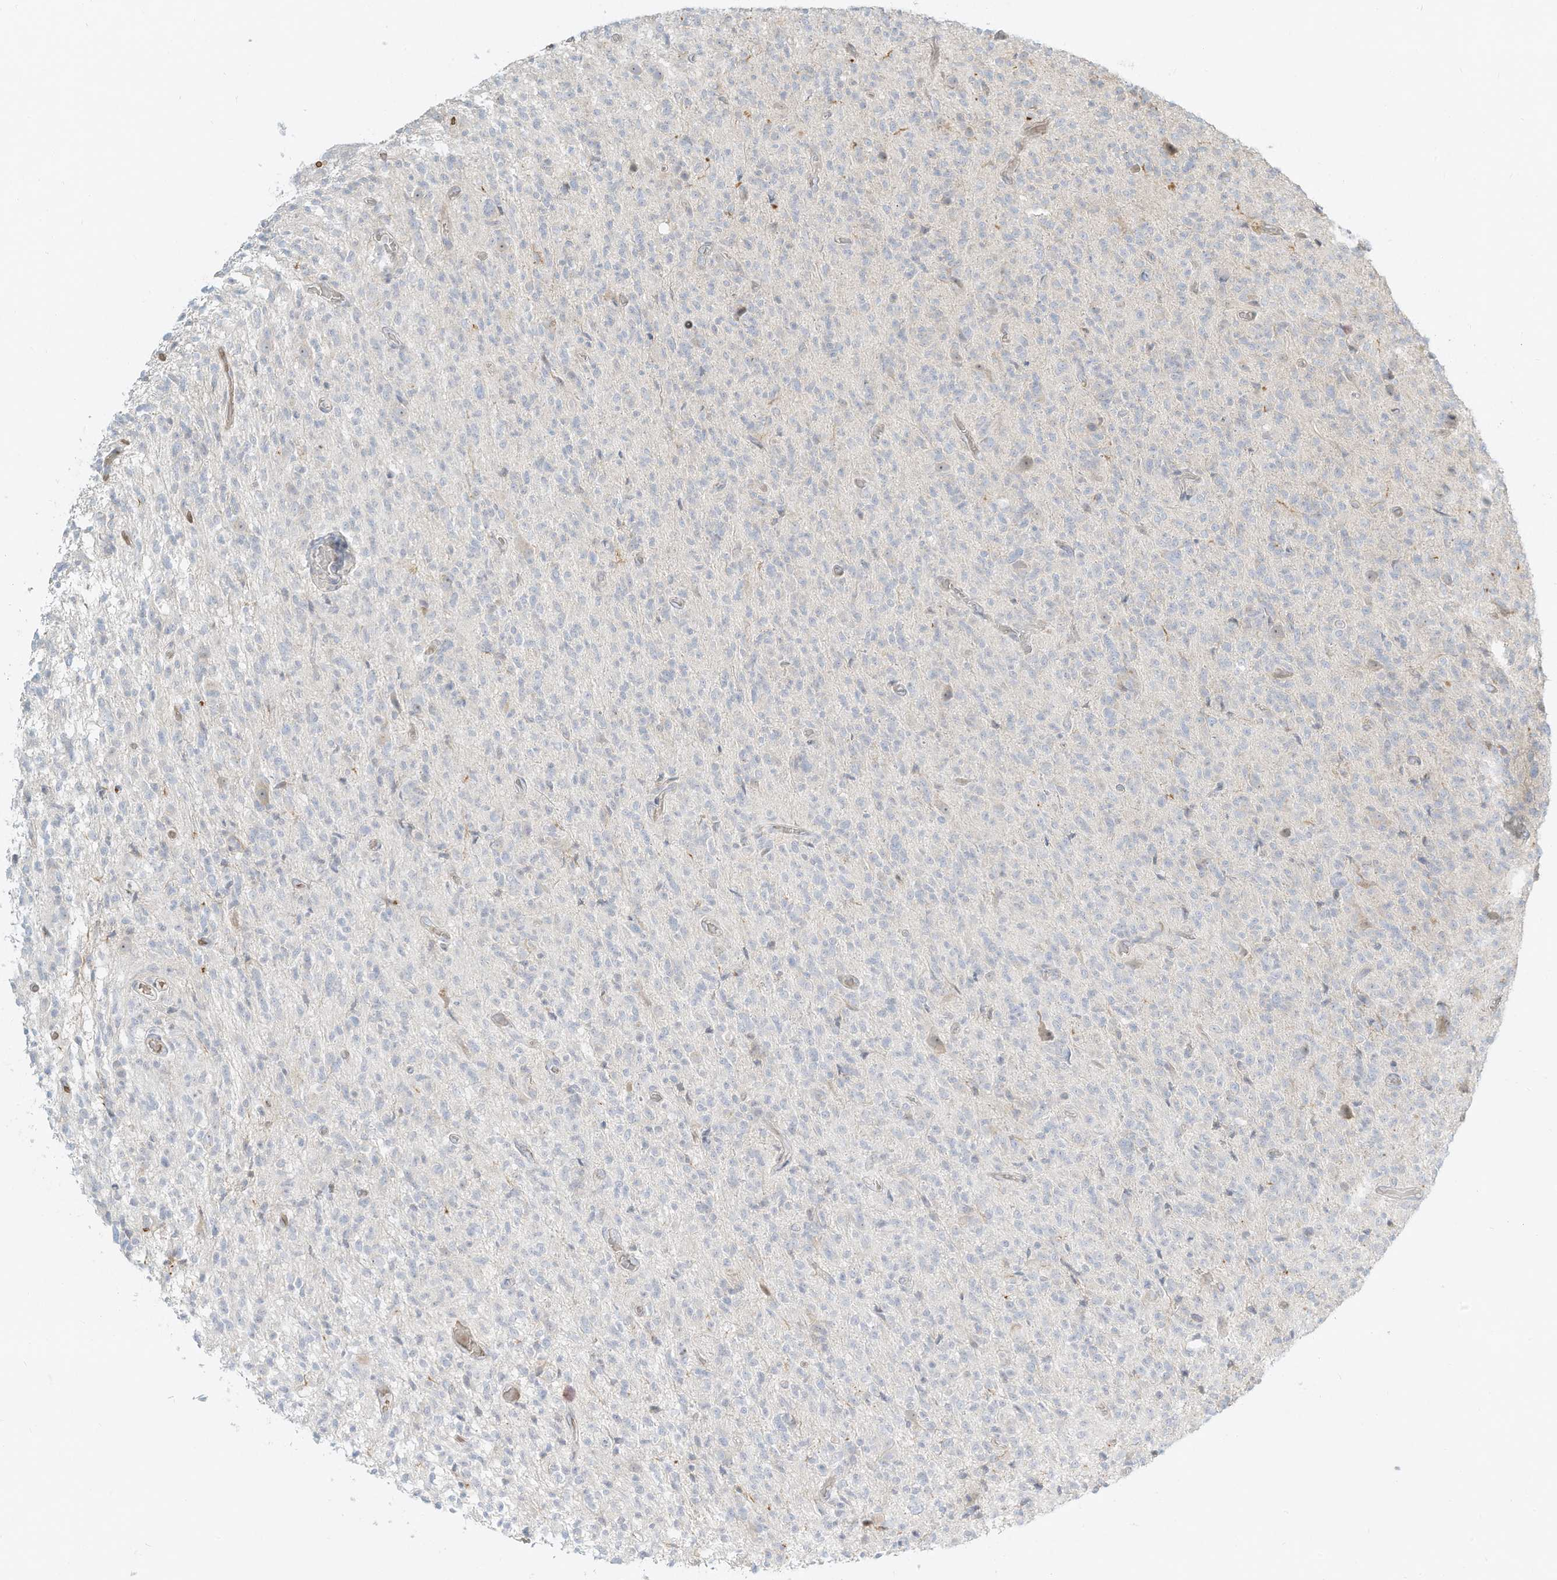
{"staining": {"intensity": "negative", "quantity": "none", "location": "none"}, "tissue": "glioma", "cell_type": "Tumor cells", "image_type": "cancer", "snomed": [{"axis": "morphology", "description": "Glioma, malignant, High grade"}, {"axis": "topography", "description": "Brain"}], "caption": "IHC of glioma shows no staining in tumor cells.", "gene": "OFD1", "patient": {"sex": "female", "age": 57}}